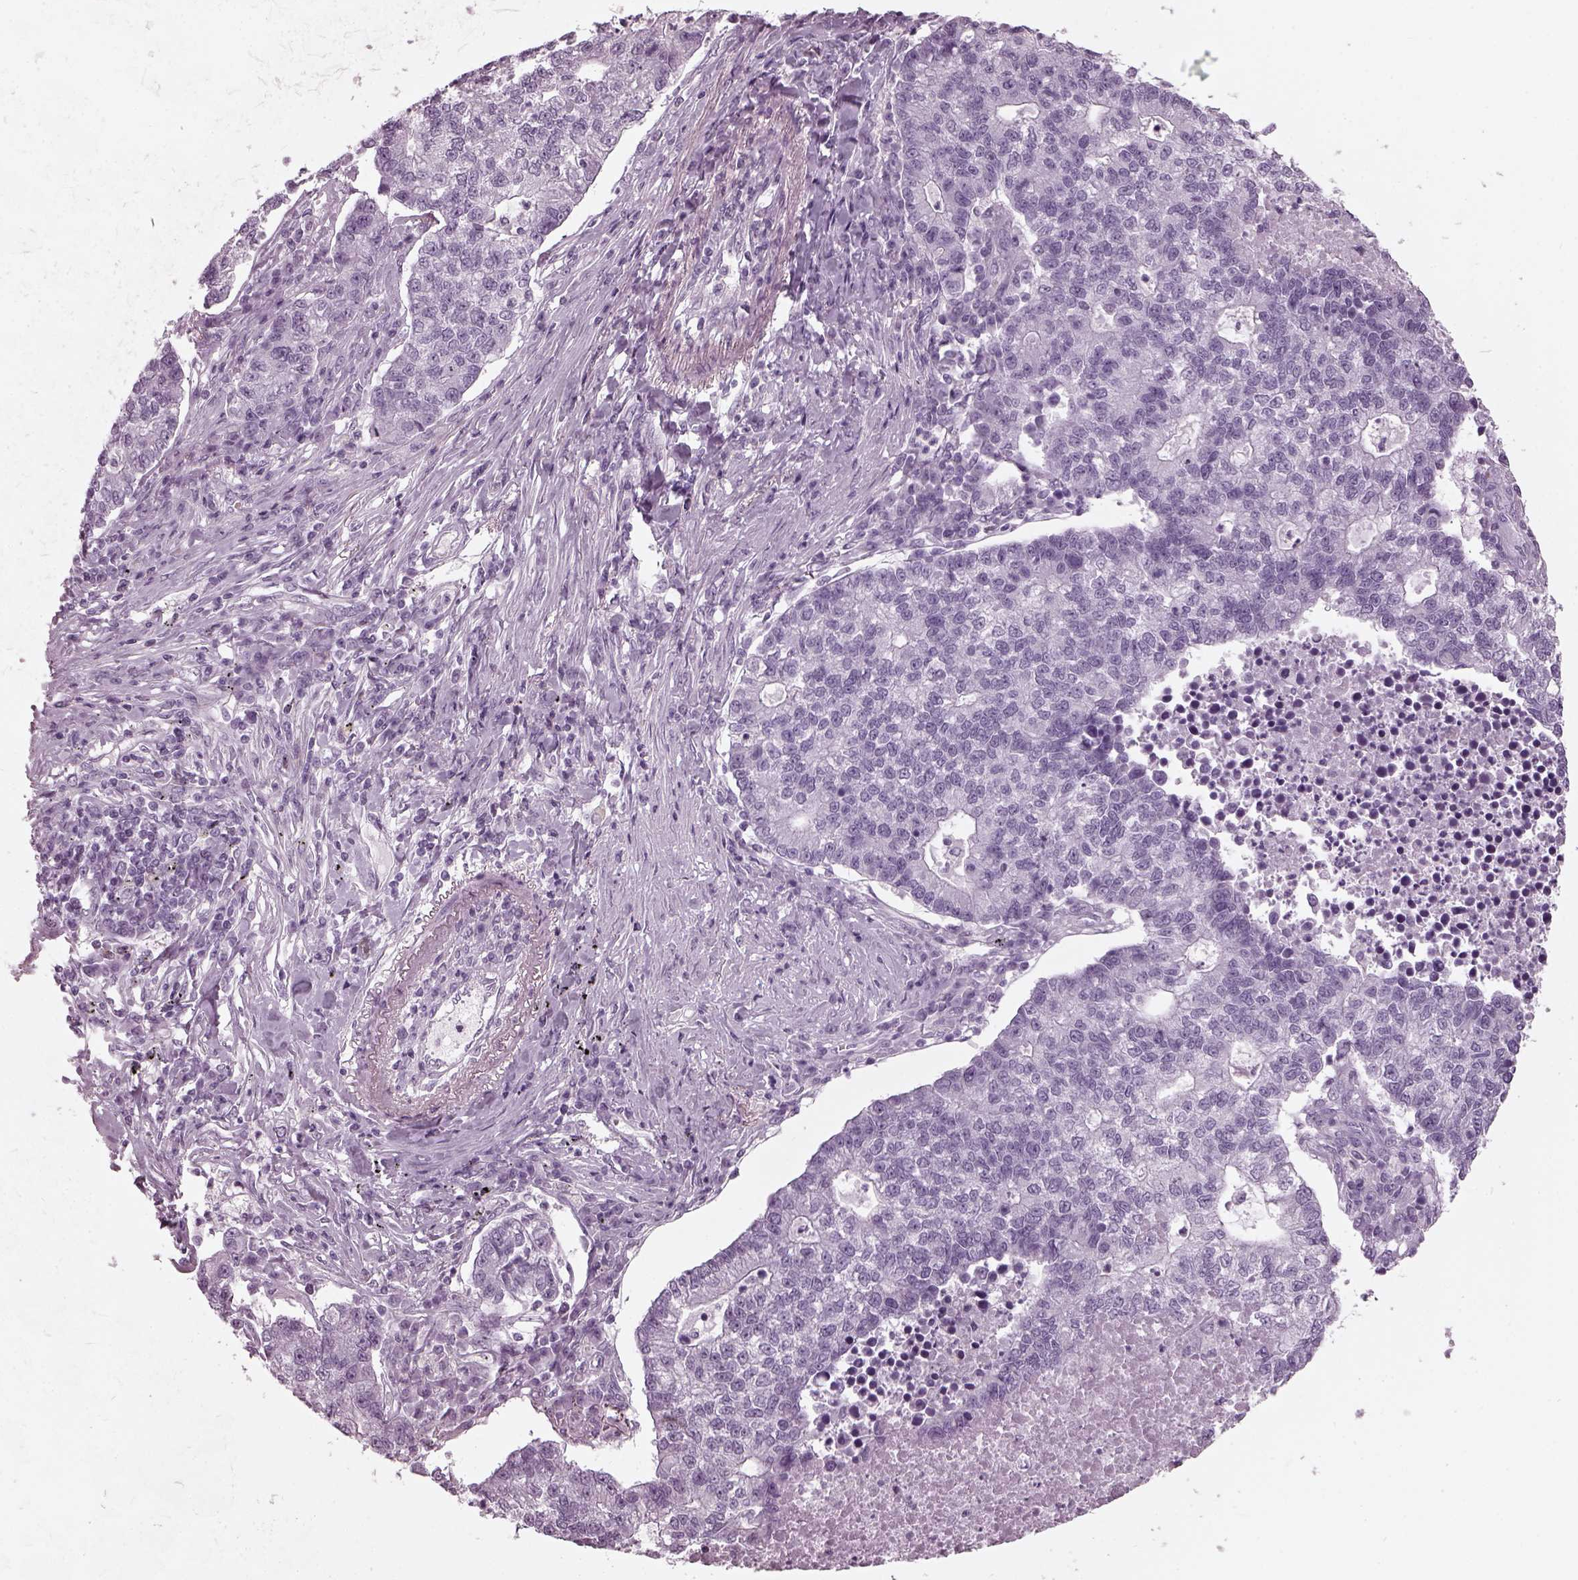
{"staining": {"intensity": "negative", "quantity": "none", "location": "none"}, "tissue": "lung cancer", "cell_type": "Tumor cells", "image_type": "cancer", "snomed": [{"axis": "morphology", "description": "Adenocarcinoma, NOS"}, {"axis": "topography", "description": "Lung"}], "caption": "Histopathology image shows no protein expression in tumor cells of adenocarcinoma (lung) tissue.", "gene": "RCVRN", "patient": {"sex": "male", "age": 57}}